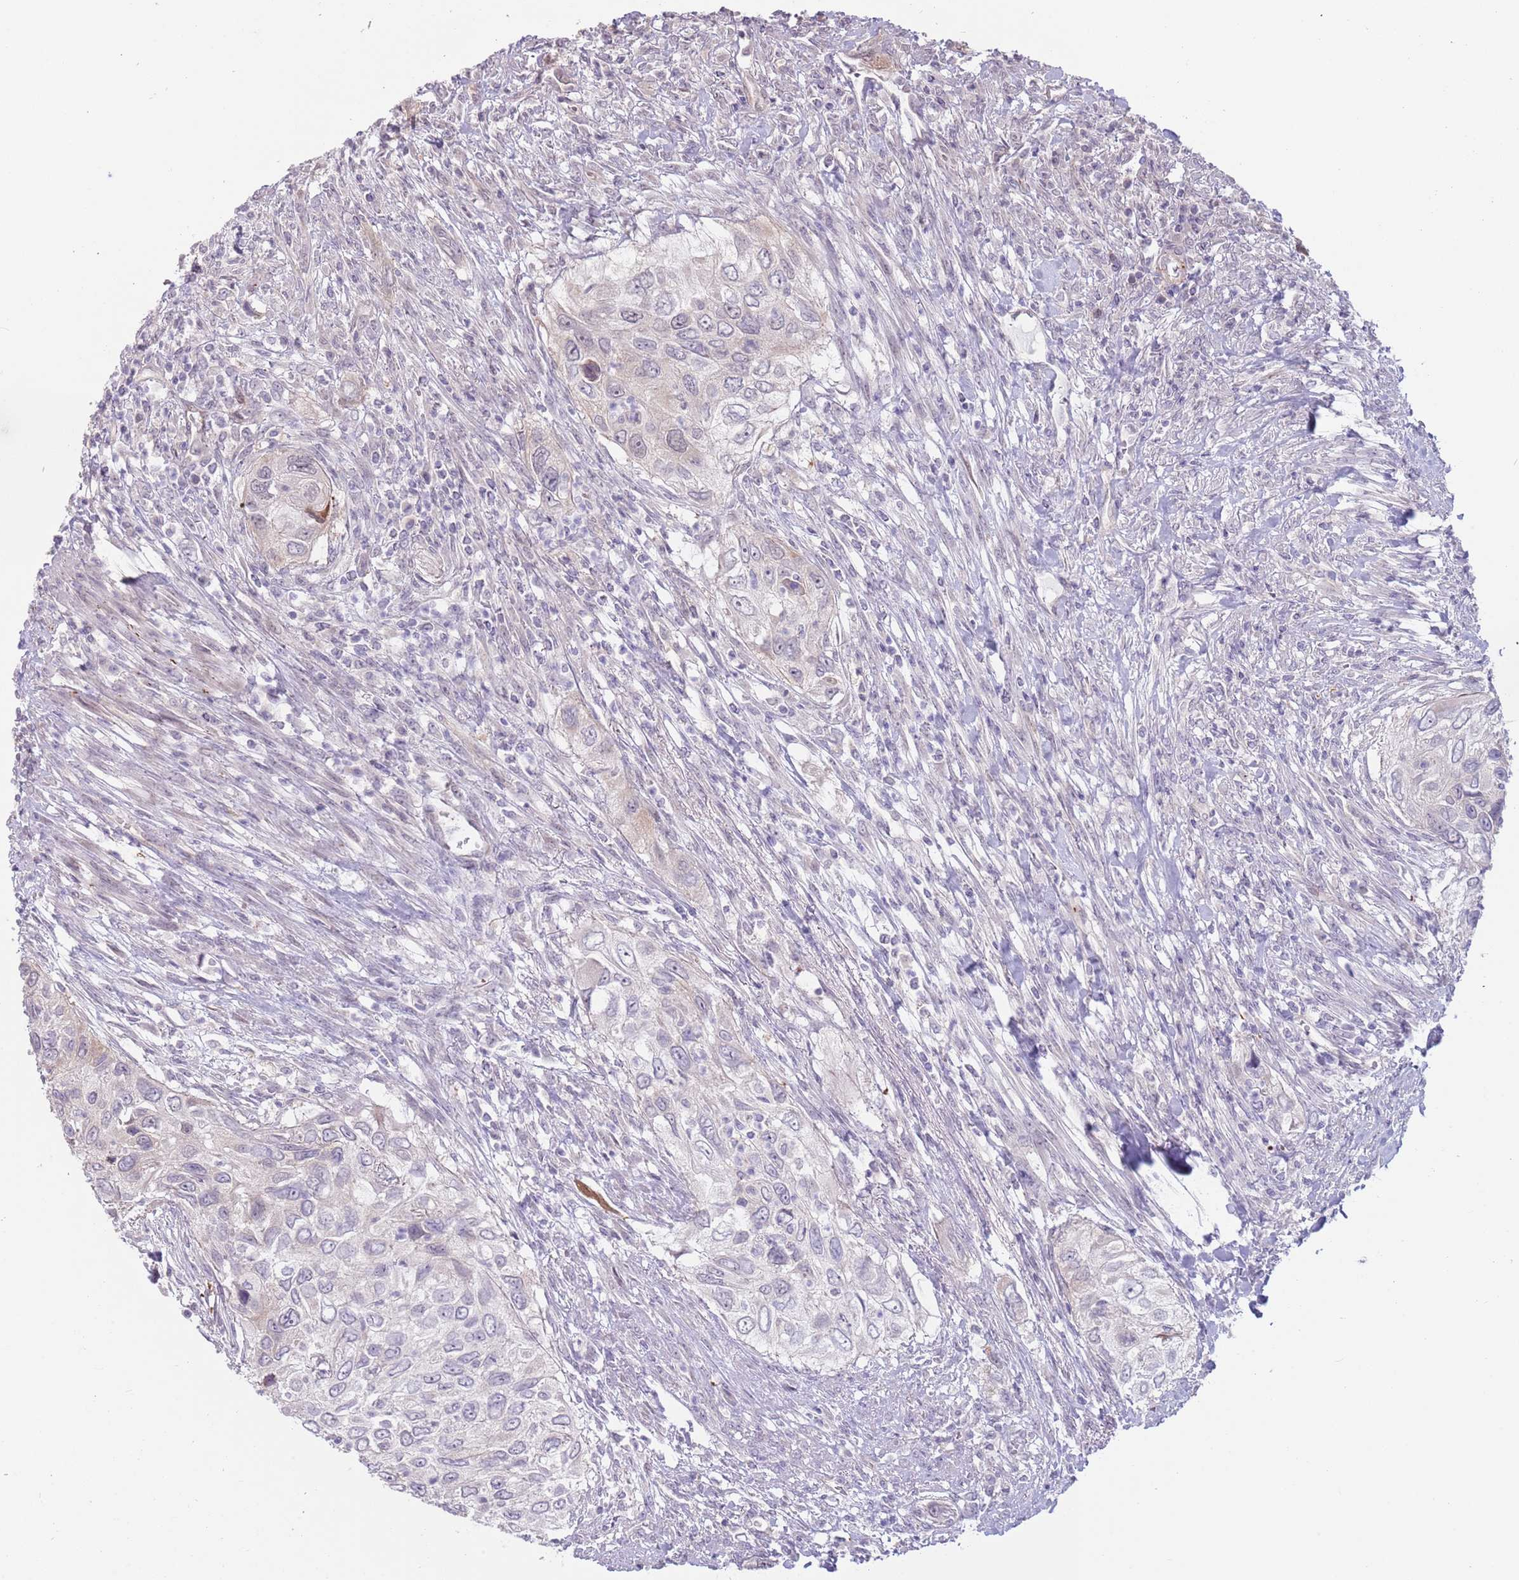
{"staining": {"intensity": "negative", "quantity": "none", "location": "none"}, "tissue": "urothelial cancer", "cell_type": "Tumor cells", "image_type": "cancer", "snomed": [{"axis": "morphology", "description": "Urothelial carcinoma, High grade"}, {"axis": "topography", "description": "Urinary bladder"}], "caption": "IHC of urothelial cancer demonstrates no staining in tumor cells.", "gene": "LDHD", "patient": {"sex": "female", "age": 60}}